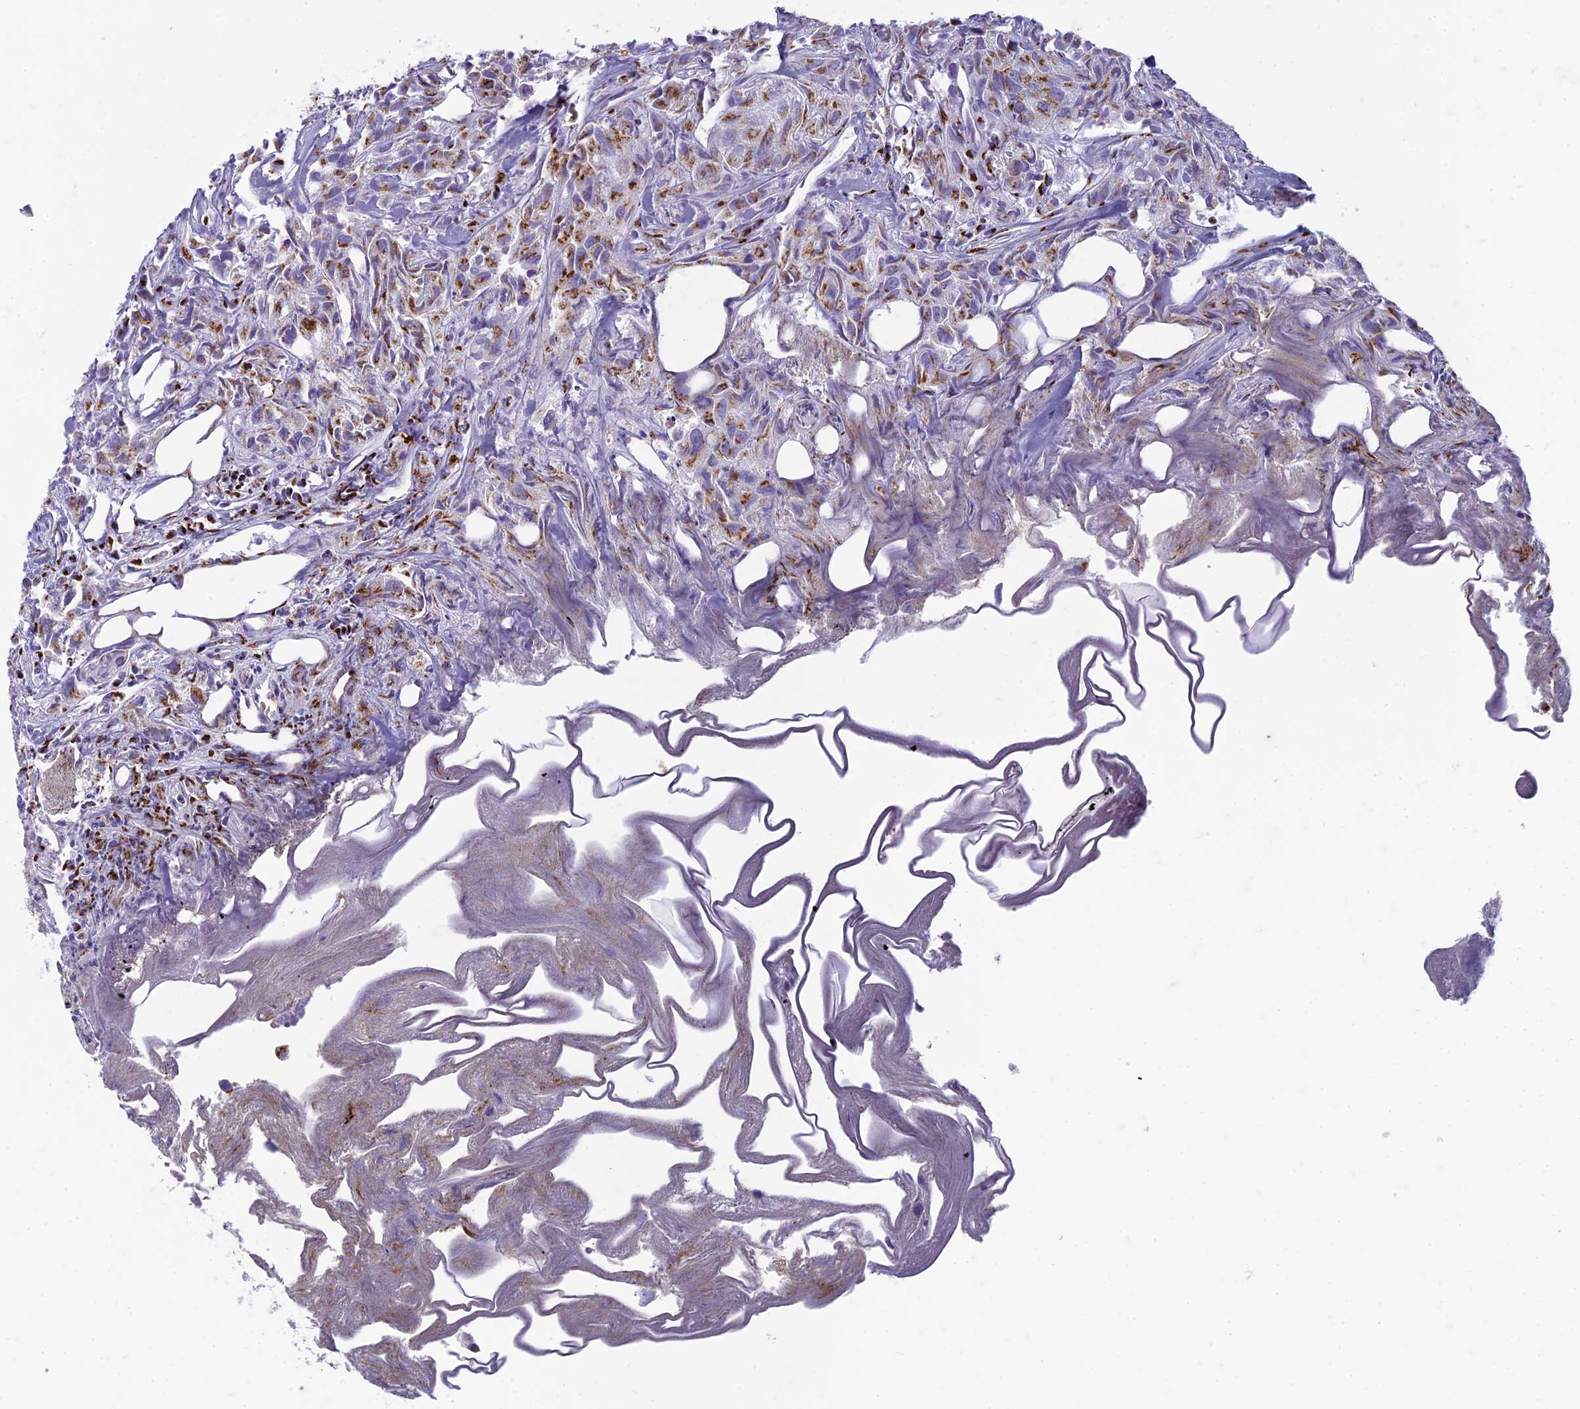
{"staining": {"intensity": "moderate", "quantity": ">75%", "location": "cytoplasmic/membranous"}, "tissue": "urothelial cancer", "cell_type": "Tumor cells", "image_type": "cancer", "snomed": [{"axis": "morphology", "description": "Urothelial carcinoma, High grade"}, {"axis": "topography", "description": "Urinary bladder"}], "caption": "The histopathology image exhibits a brown stain indicating the presence of a protein in the cytoplasmic/membranous of tumor cells in urothelial cancer. (brown staining indicates protein expression, while blue staining denotes nuclei).", "gene": "FAM3C", "patient": {"sex": "female", "age": 75}}